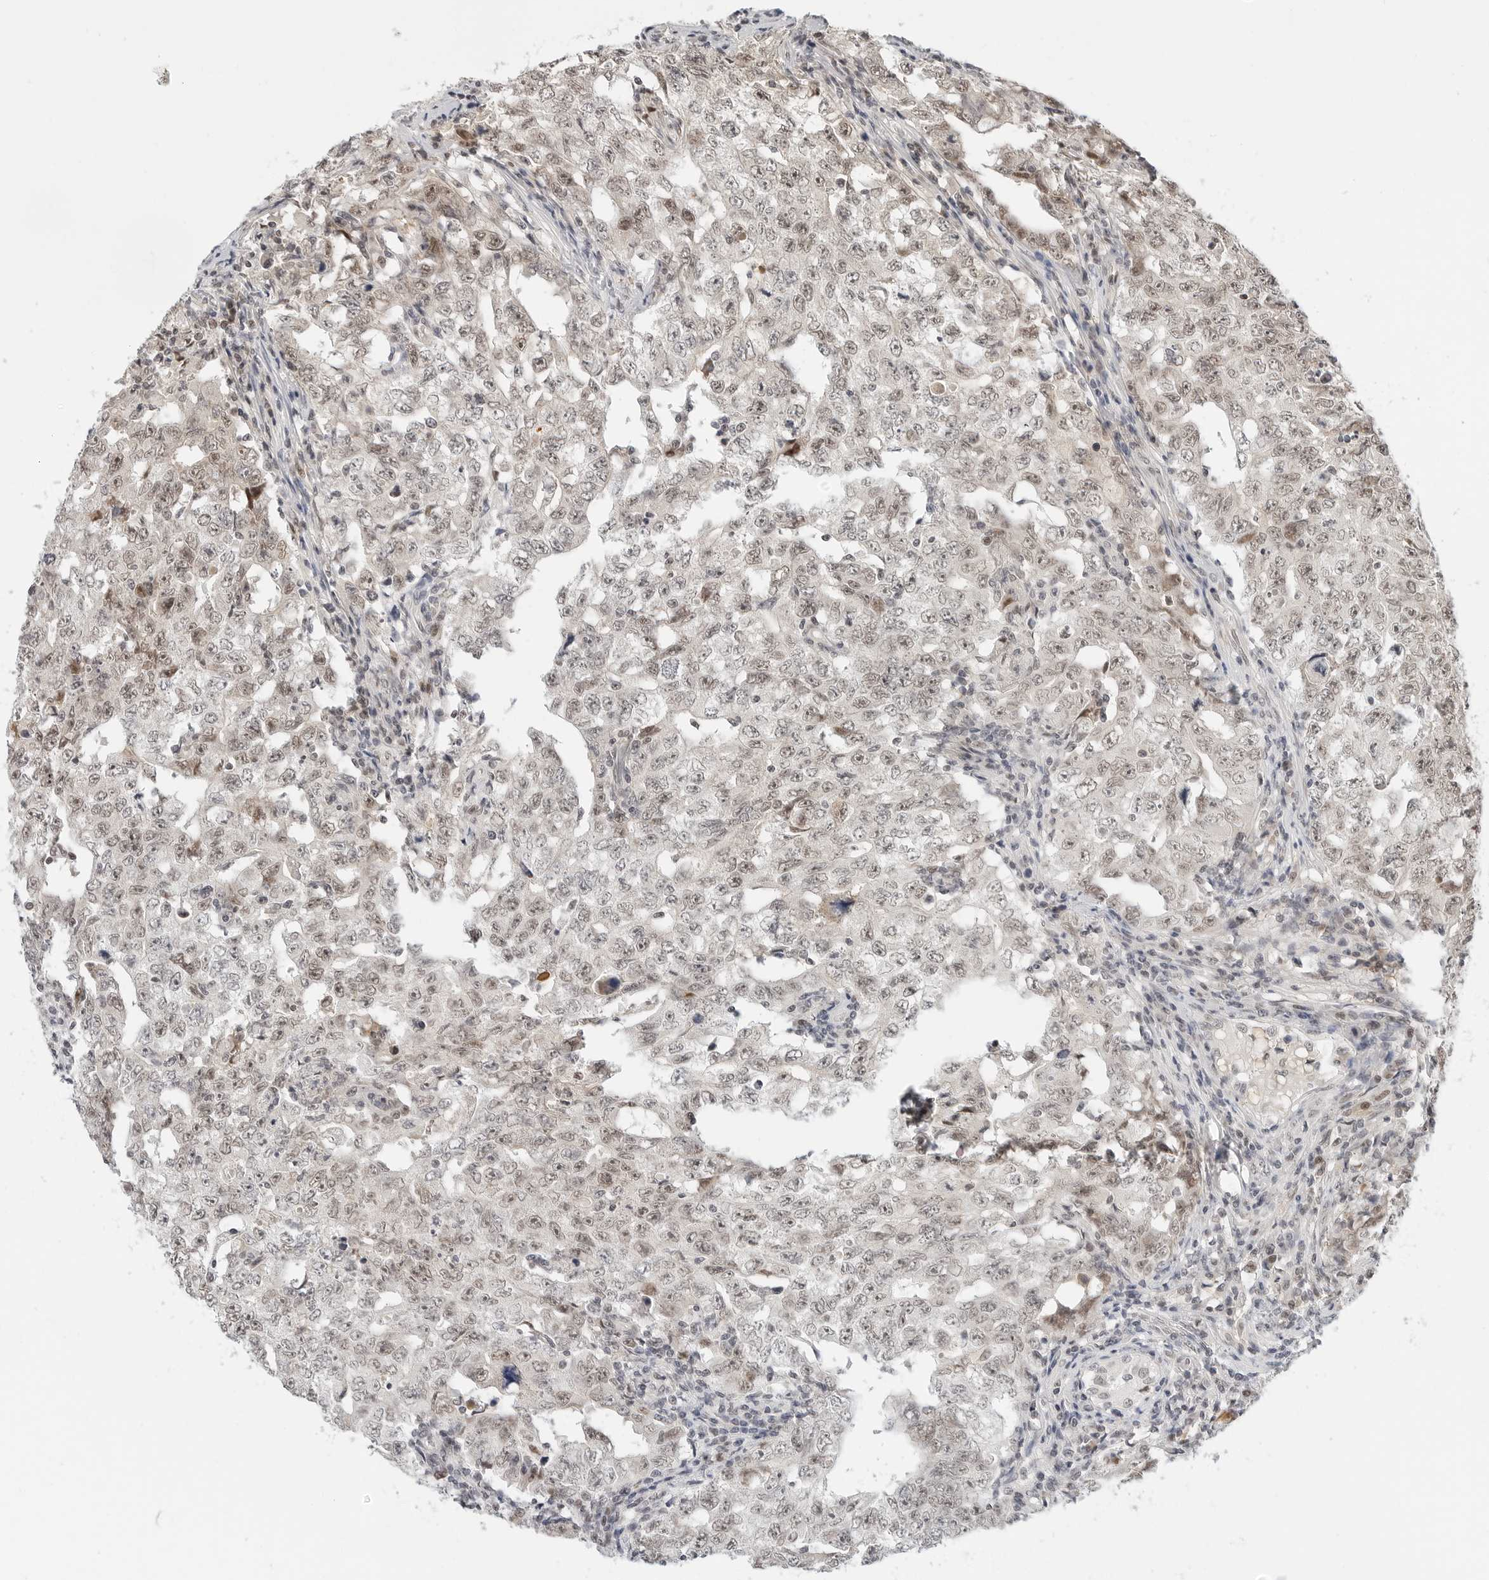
{"staining": {"intensity": "weak", "quantity": ">75%", "location": "nuclear"}, "tissue": "testis cancer", "cell_type": "Tumor cells", "image_type": "cancer", "snomed": [{"axis": "morphology", "description": "Carcinoma, Embryonal, NOS"}, {"axis": "topography", "description": "Testis"}], "caption": "There is low levels of weak nuclear expression in tumor cells of testis cancer (embryonal carcinoma), as demonstrated by immunohistochemical staining (brown color).", "gene": "TSEN2", "patient": {"sex": "male", "age": 26}}